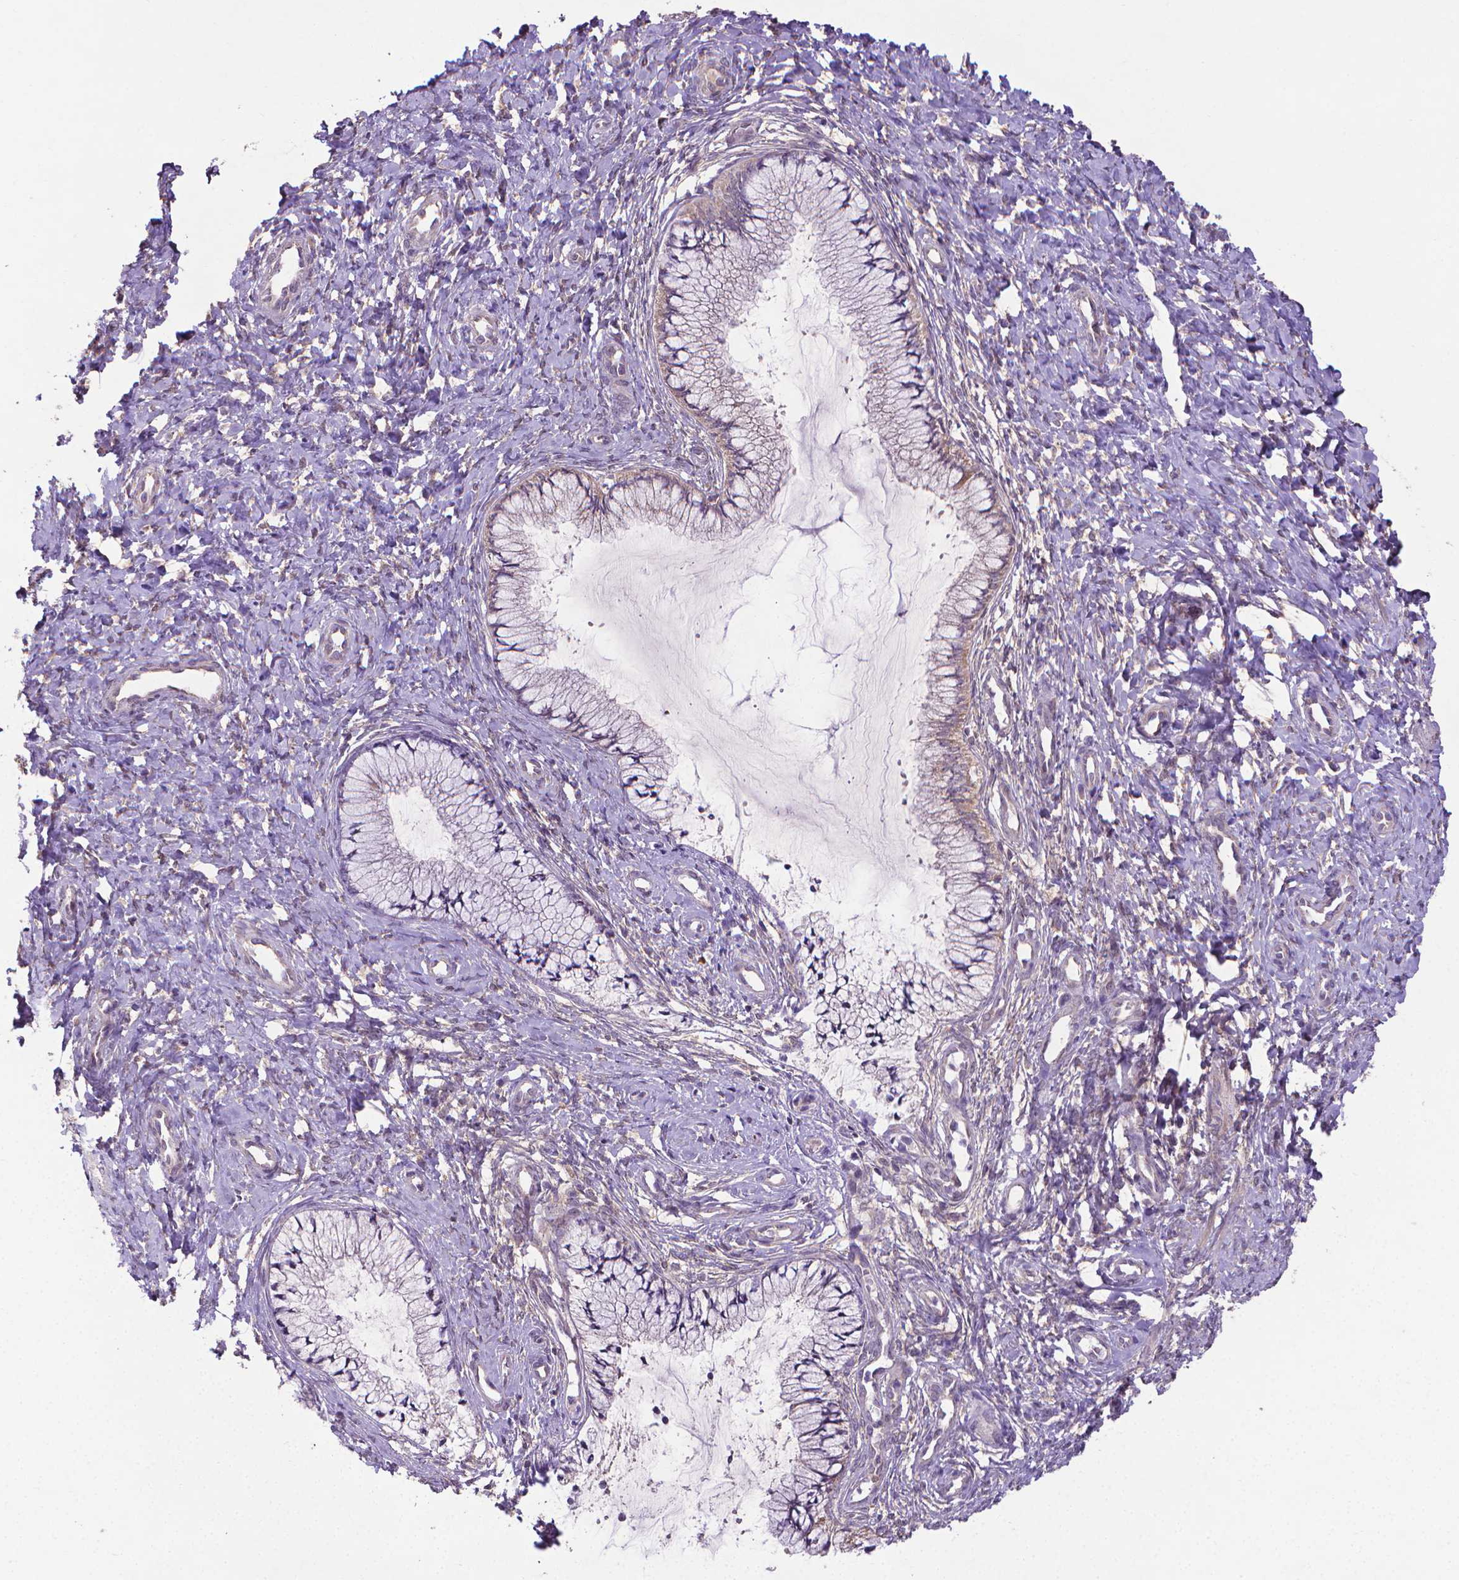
{"staining": {"intensity": "negative", "quantity": "none", "location": "none"}, "tissue": "cervix", "cell_type": "Glandular cells", "image_type": "normal", "snomed": [{"axis": "morphology", "description": "Normal tissue, NOS"}, {"axis": "topography", "description": "Cervix"}], "caption": "The immunohistochemistry (IHC) image has no significant expression in glandular cells of cervix. (DAB immunohistochemistry with hematoxylin counter stain).", "gene": "GPR63", "patient": {"sex": "female", "age": 37}}